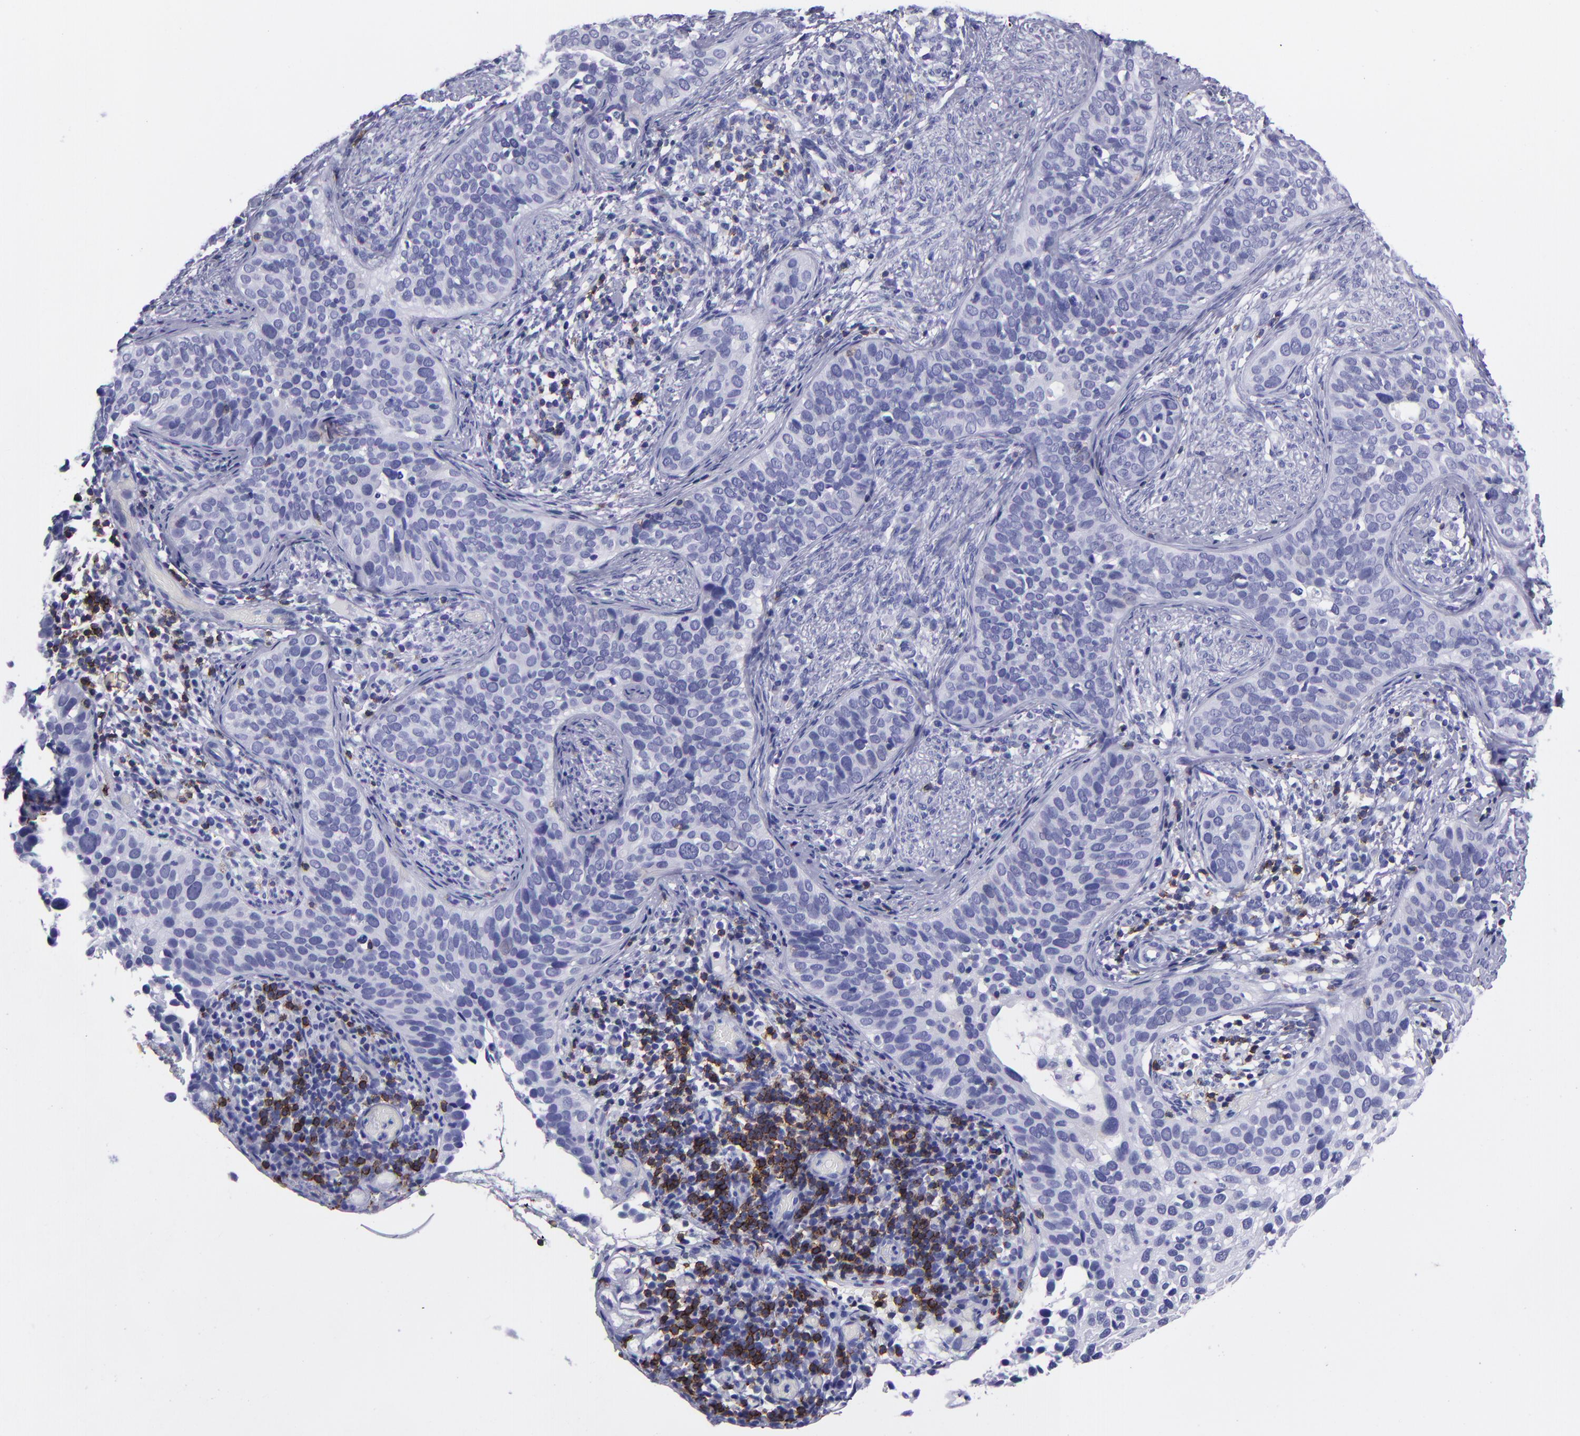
{"staining": {"intensity": "negative", "quantity": "none", "location": "none"}, "tissue": "cervical cancer", "cell_type": "Tumor cells", "image_type": "cancer", "snomed": [{"axis": "morphology", "description": "Squamous cell carcinoma, NOS"}, {"axis": "topography", "description": "Cervix"}], "caption": "Tumor cells show no significant expression in squamous cell carcinoma (cervical).", "gene": "CD6", "patient": {"sex": "female", "age": 31}}